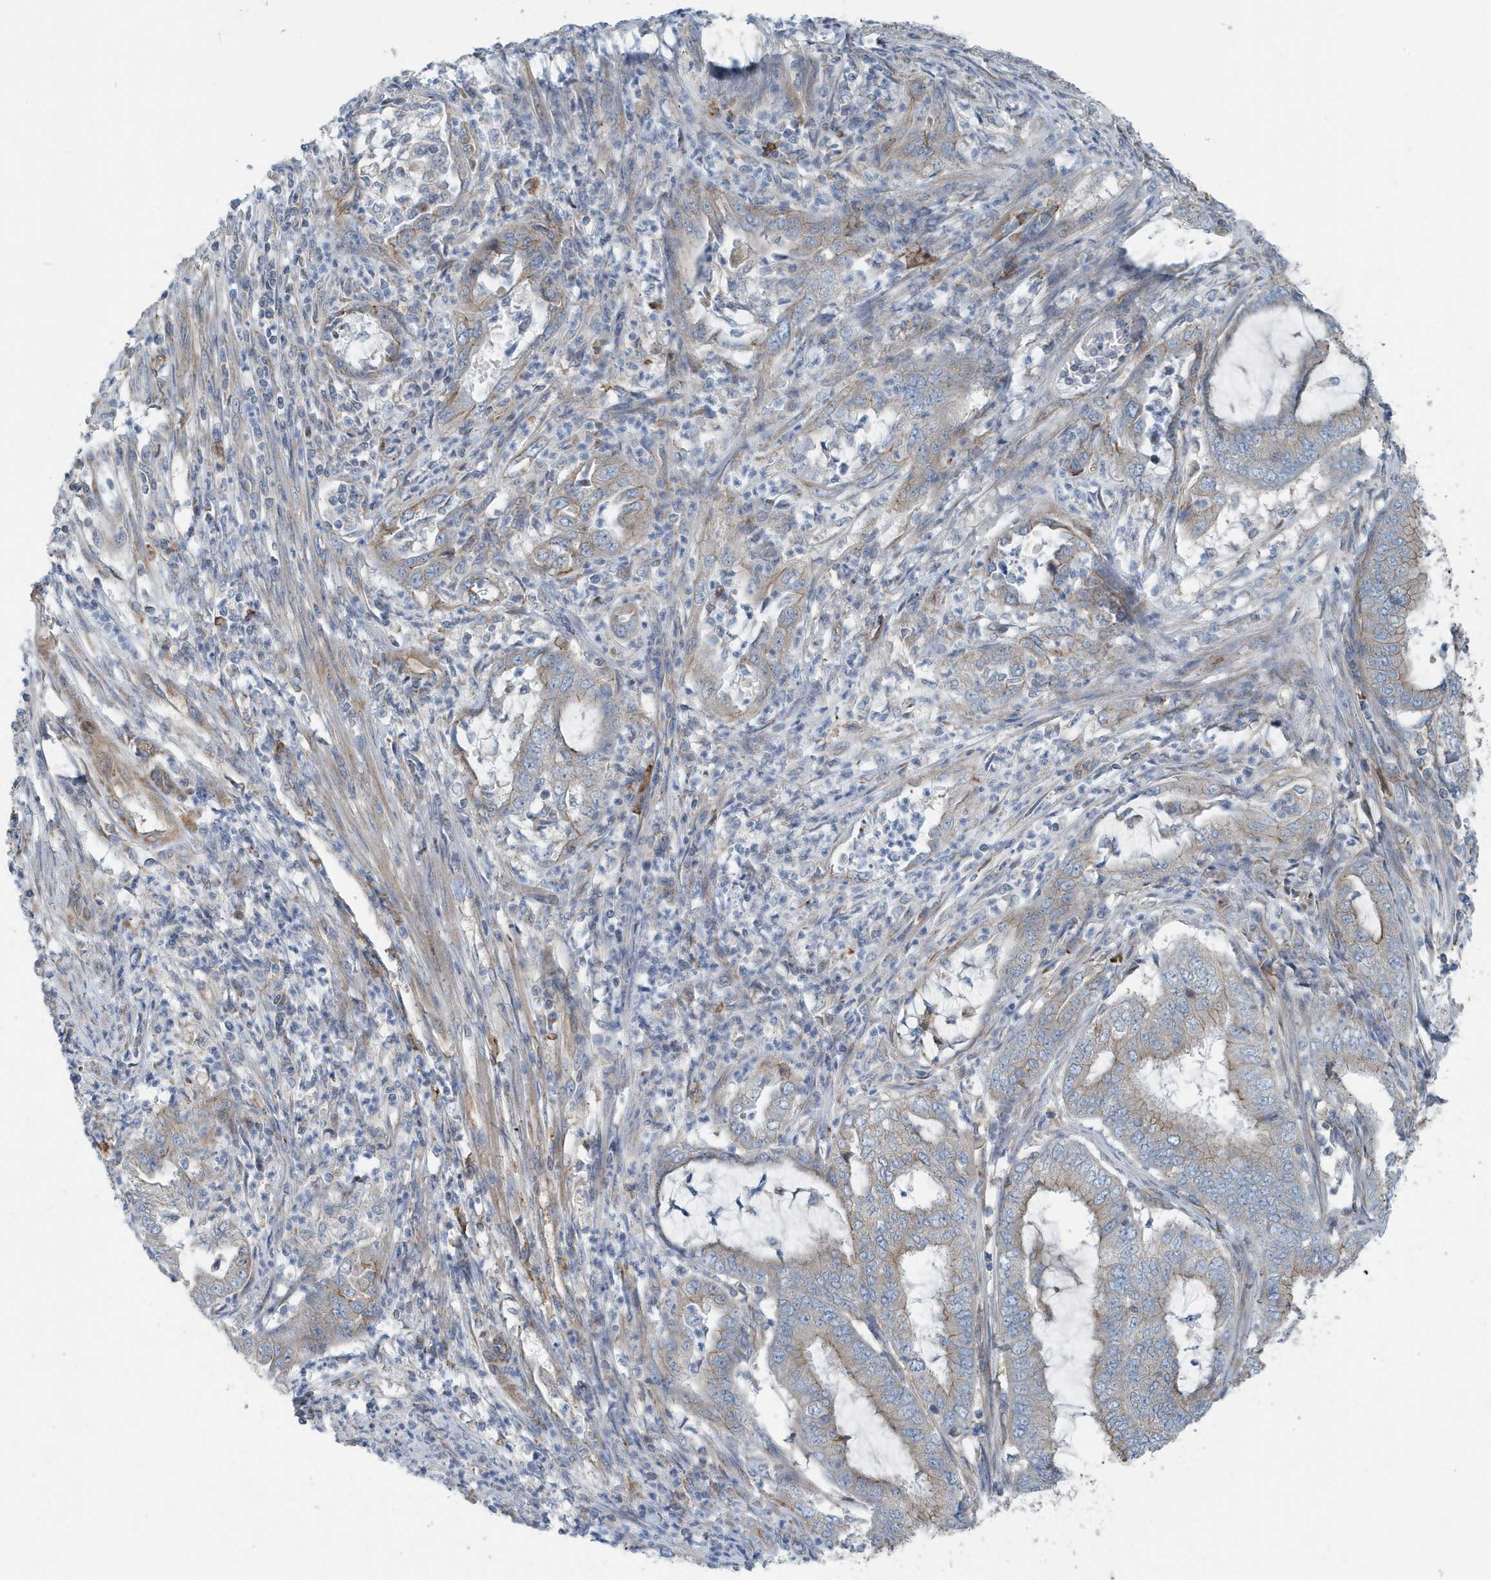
{"staining": {"intensity": "weak", "quantity": "<25%", "location": "cytoplasmic/membranous"}, "tissue": "endometrial cancer", "cell_type": "Tumor cells", "image_type": "cancer", "snomed": [{"axis": "morphology", "description": "Adenocarcinoma, NOS"}, {"axis": "topography", "description": "Endometrium"}], "caption": "An image of human adenocarcinoma (endometrial) is negative for staining in tumor cells.", "gene": "PPM1M", "patient": {"sex": "female", "age": 51}}